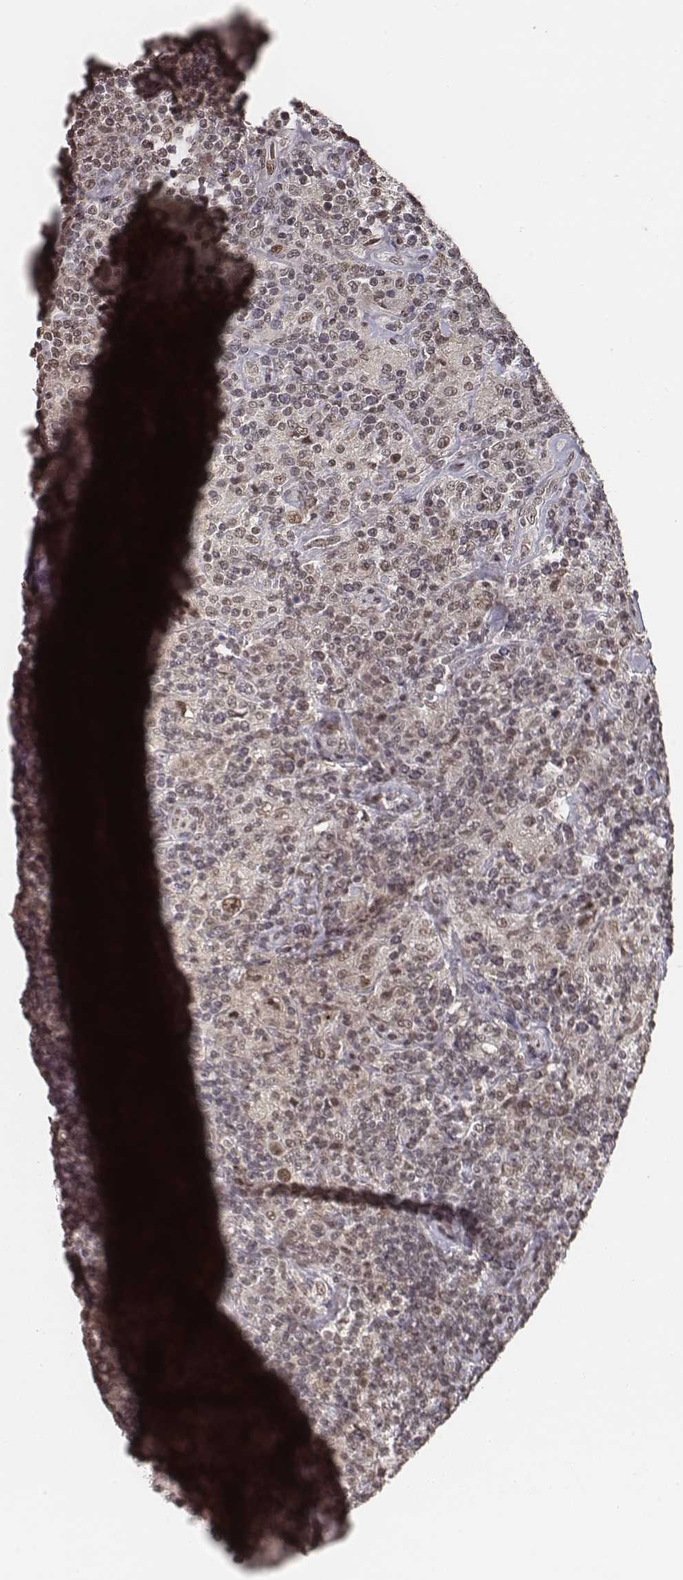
{"staining": {"intensity": "moderate", "quantity": ">75%", "location": "nuclear"}, "tissue": "lymphoma", "cell_type": "Tumor cells", "image_type": "cancer", "snomed": [{"axis": "morphology", "description": "Hodgkin's disease, NOS"}, {"axis": "topography", "description": "Lymph node"}], "caption": "Immunohistochemical staining of human Hodgkin's disease demonstrates moderate nuclear protein expression in about >75% of tumor cells. (IHC, brightfield microscopy, high magnification).", "gene": "HMGA2", "patient": {"sex": "male", "age": 70}}